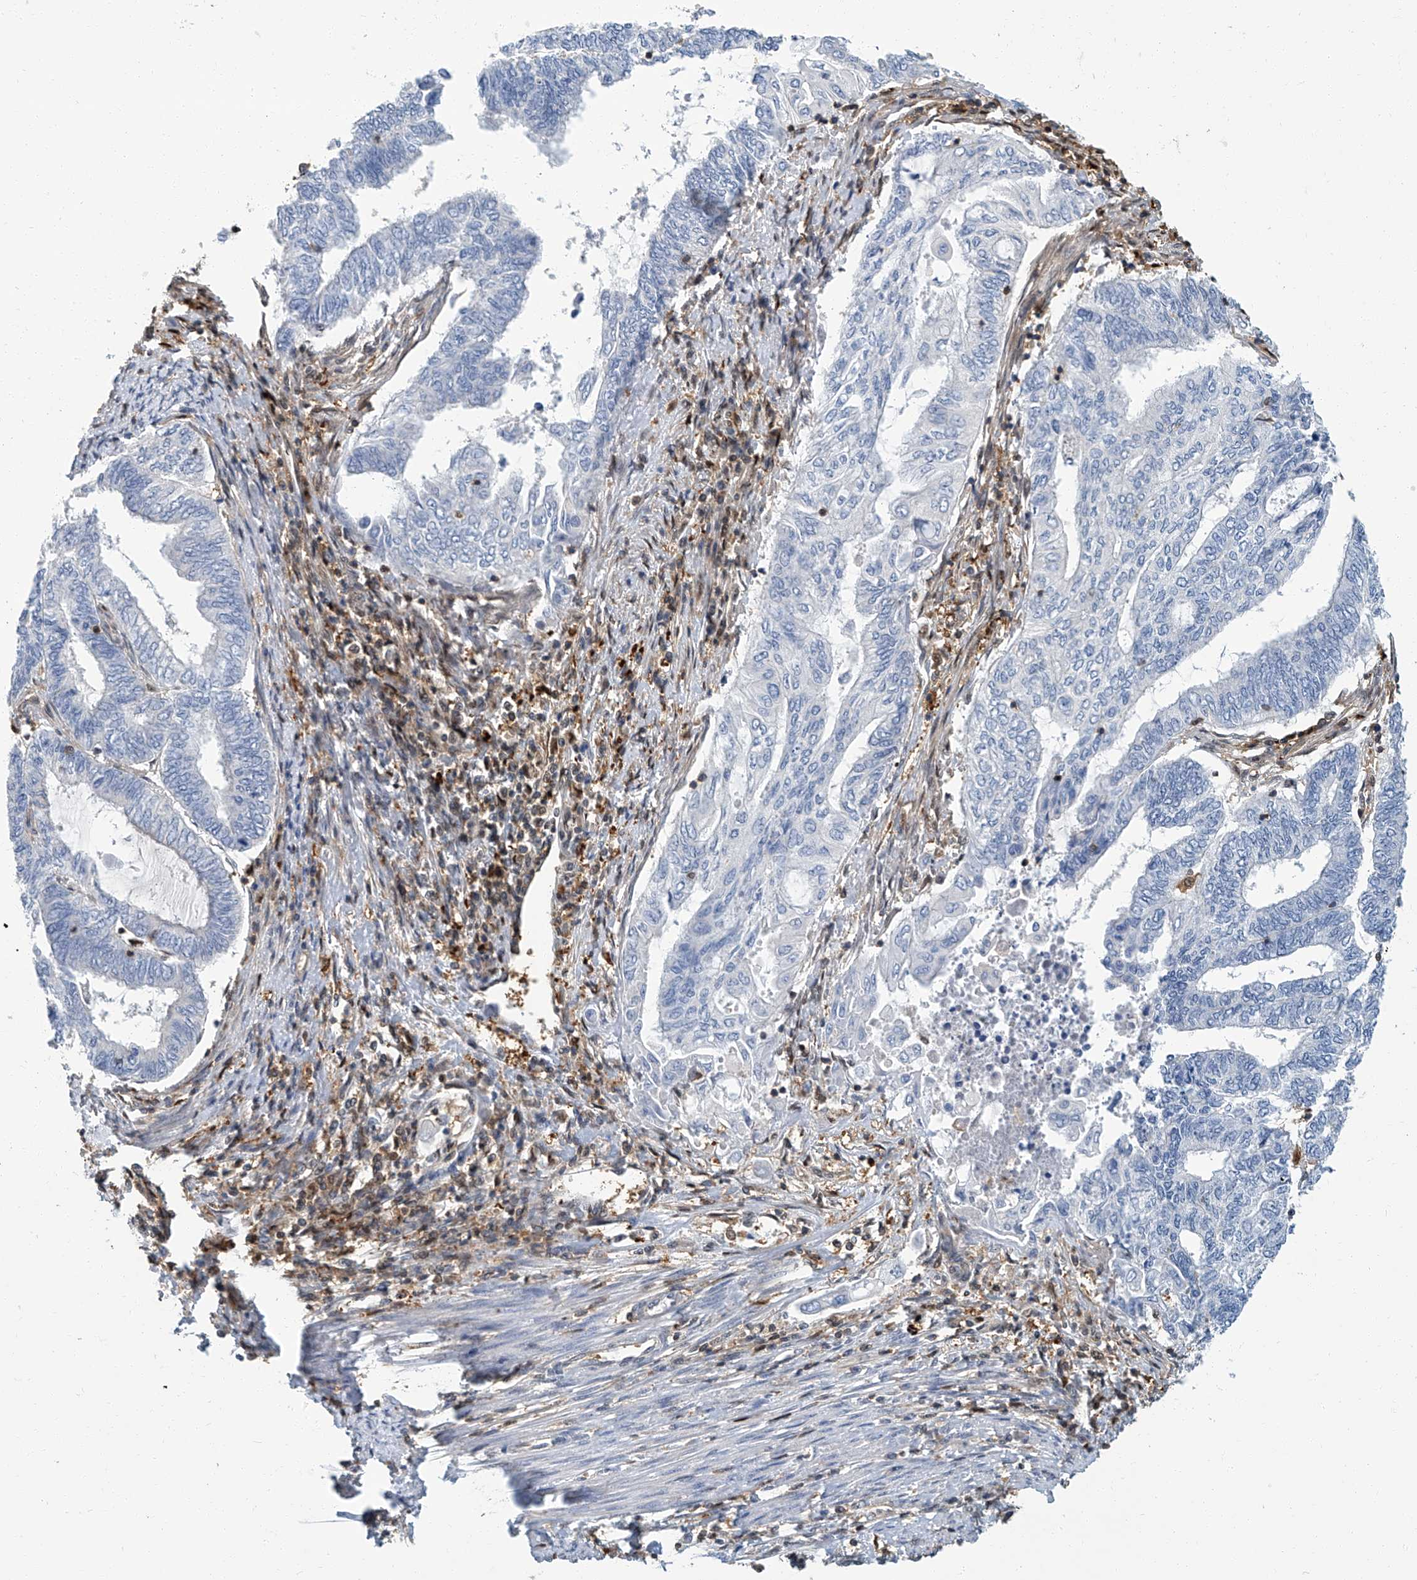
{"staining": {"intensity": "negative", "quantity": "none", "location": "none"}, "tissue": "endometrial cancer", "cell_type": "Tumor cells", "image_type": "cancer", "snomed": [{"axis": "morphology", "description": "Adenocarcinoma, NOS"}, {"axis": "topography", "description": "Uterus"}, {"axis": "topography", "description": "Endometrium"}], "caption": "The immunohistochemistry image has no significant staining in tumor cells of endometrial adenocarcinoma tissue.", "gene": "PSMB10", "patient": {"sex": "female", "age": 70}}